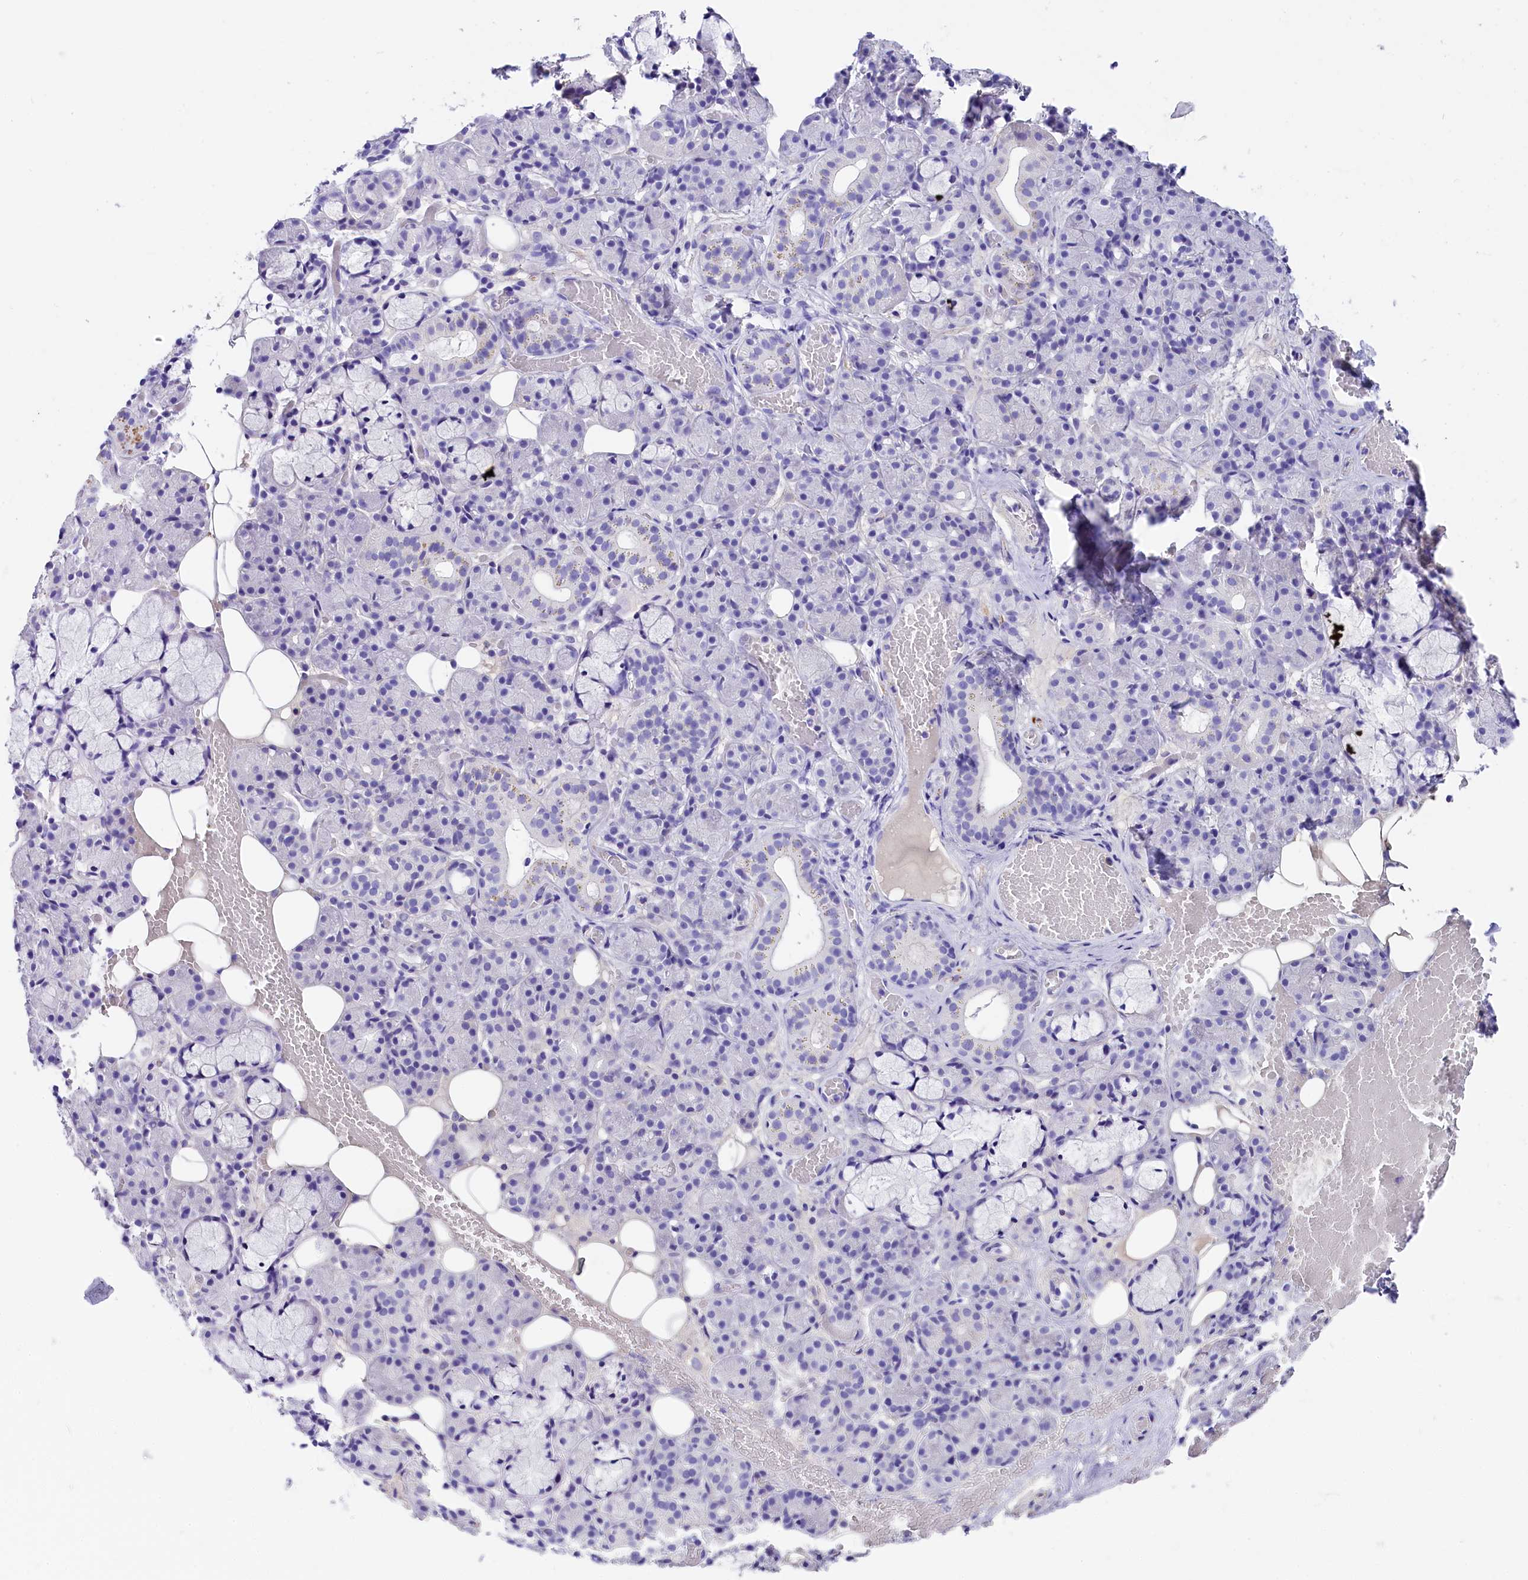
{"staining": {"intensity": "negative", "quantity": "none", "location": "none"}, "tissue": "salivary gland", "cell_type": "Glandular cells", "image_type": "normal", "snomed": [{"axis": "morphology", "description": "Normal tissue, NOS"}, {"axis": "topography", "description": "Salivary gland"}], "caption": "This is an immunohistochemistry micrograph of benign salivary gland. There is no staining in glandular cells.", "gene": "SKIDA1", "patient": {"sex": "male", "age": 63}}